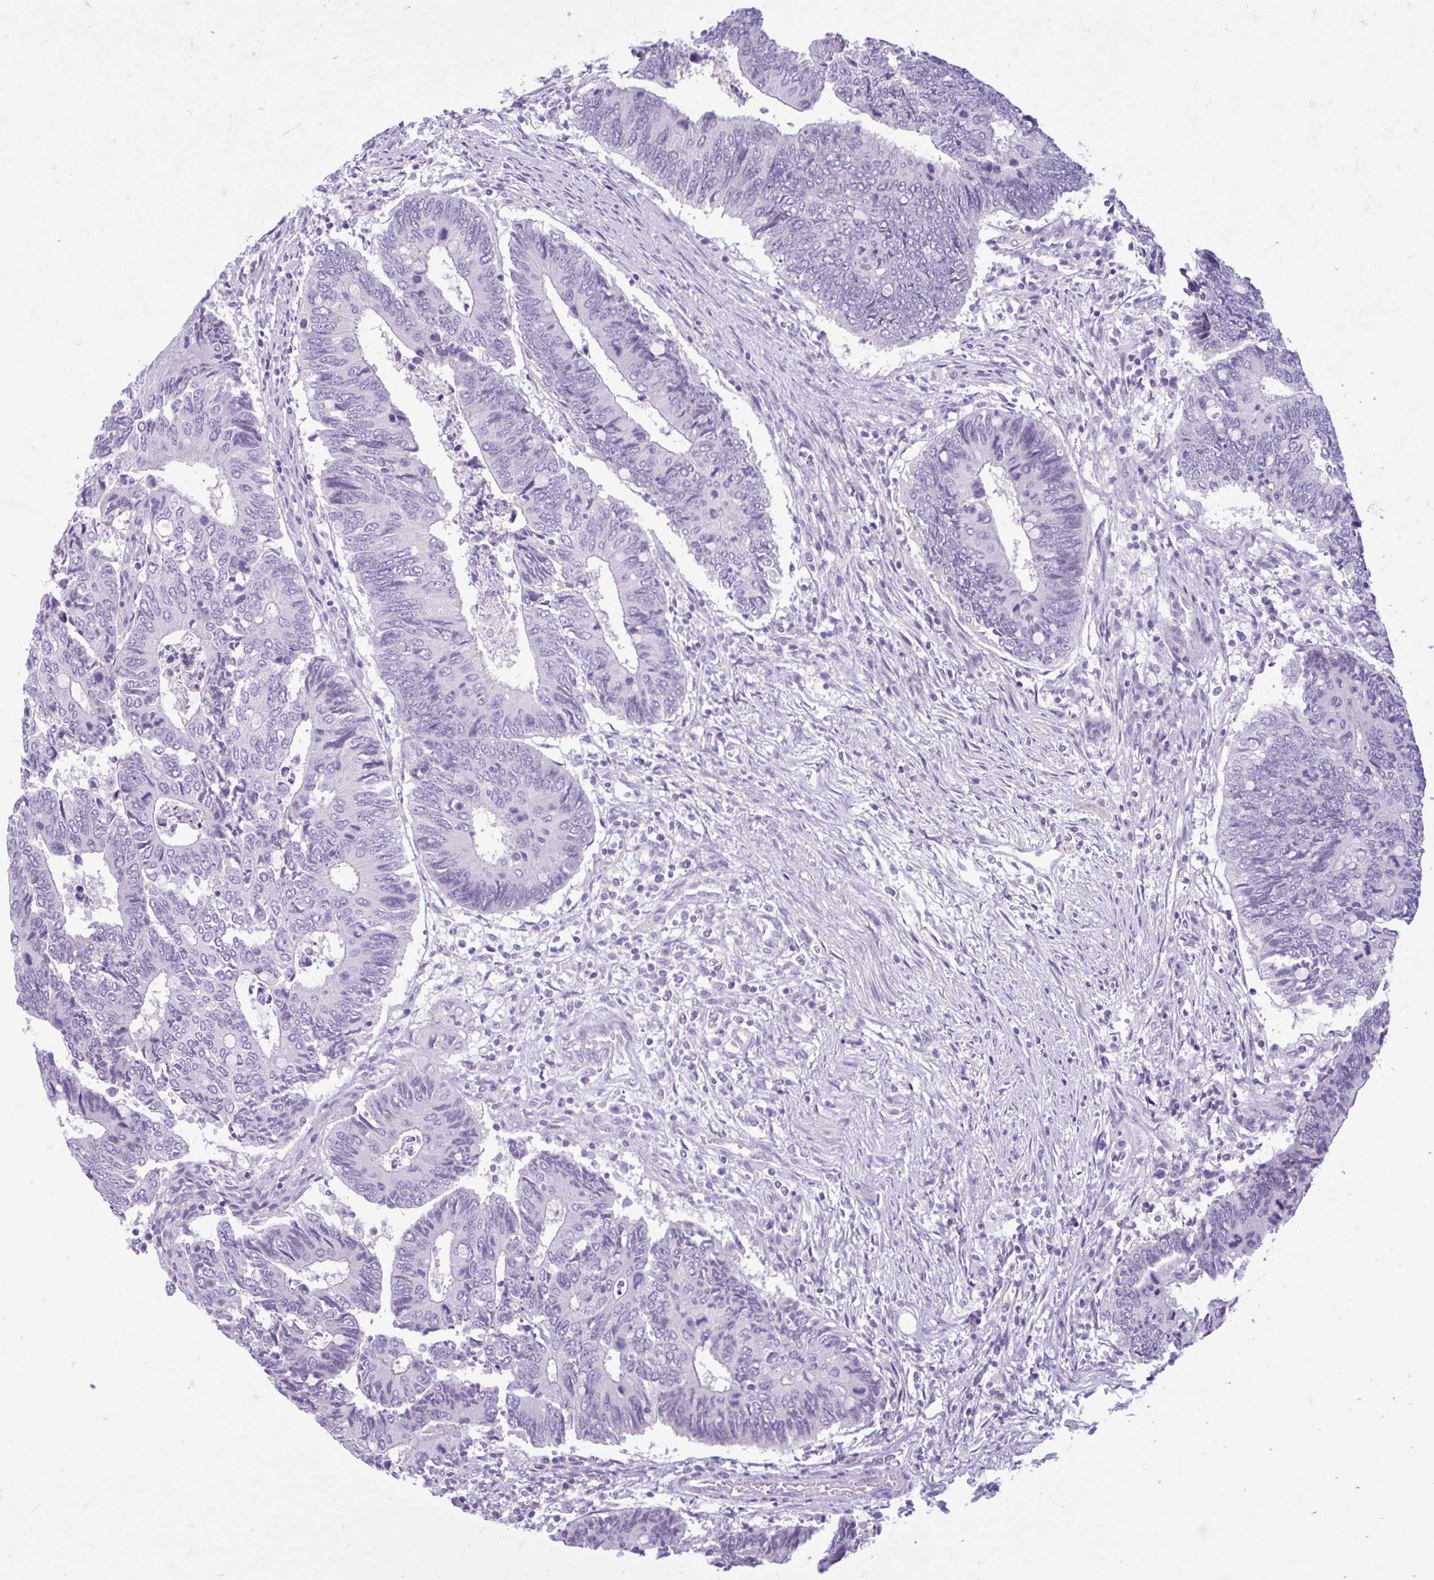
{"staining": {"intensity": "negative", "quantity": "none", "location": "none"}, "tissue": "colorectal cancer", "cell_type": "Tumor cells", "image_type": "cancer", "snomed": [{"axis": "morphology", "description": "Adenocarcinoma, NOS"}, {"axis": "topography", "description": "Colon"}], "caption": "High magnification brightfield microscopy of colorectal cancer stained with DAB (brown) and counterstained with hematoxylin (blue): tumor cells show no significant positivity.", "gene": "FAM153A", "patient": {"sex": "male", "age": 87}}